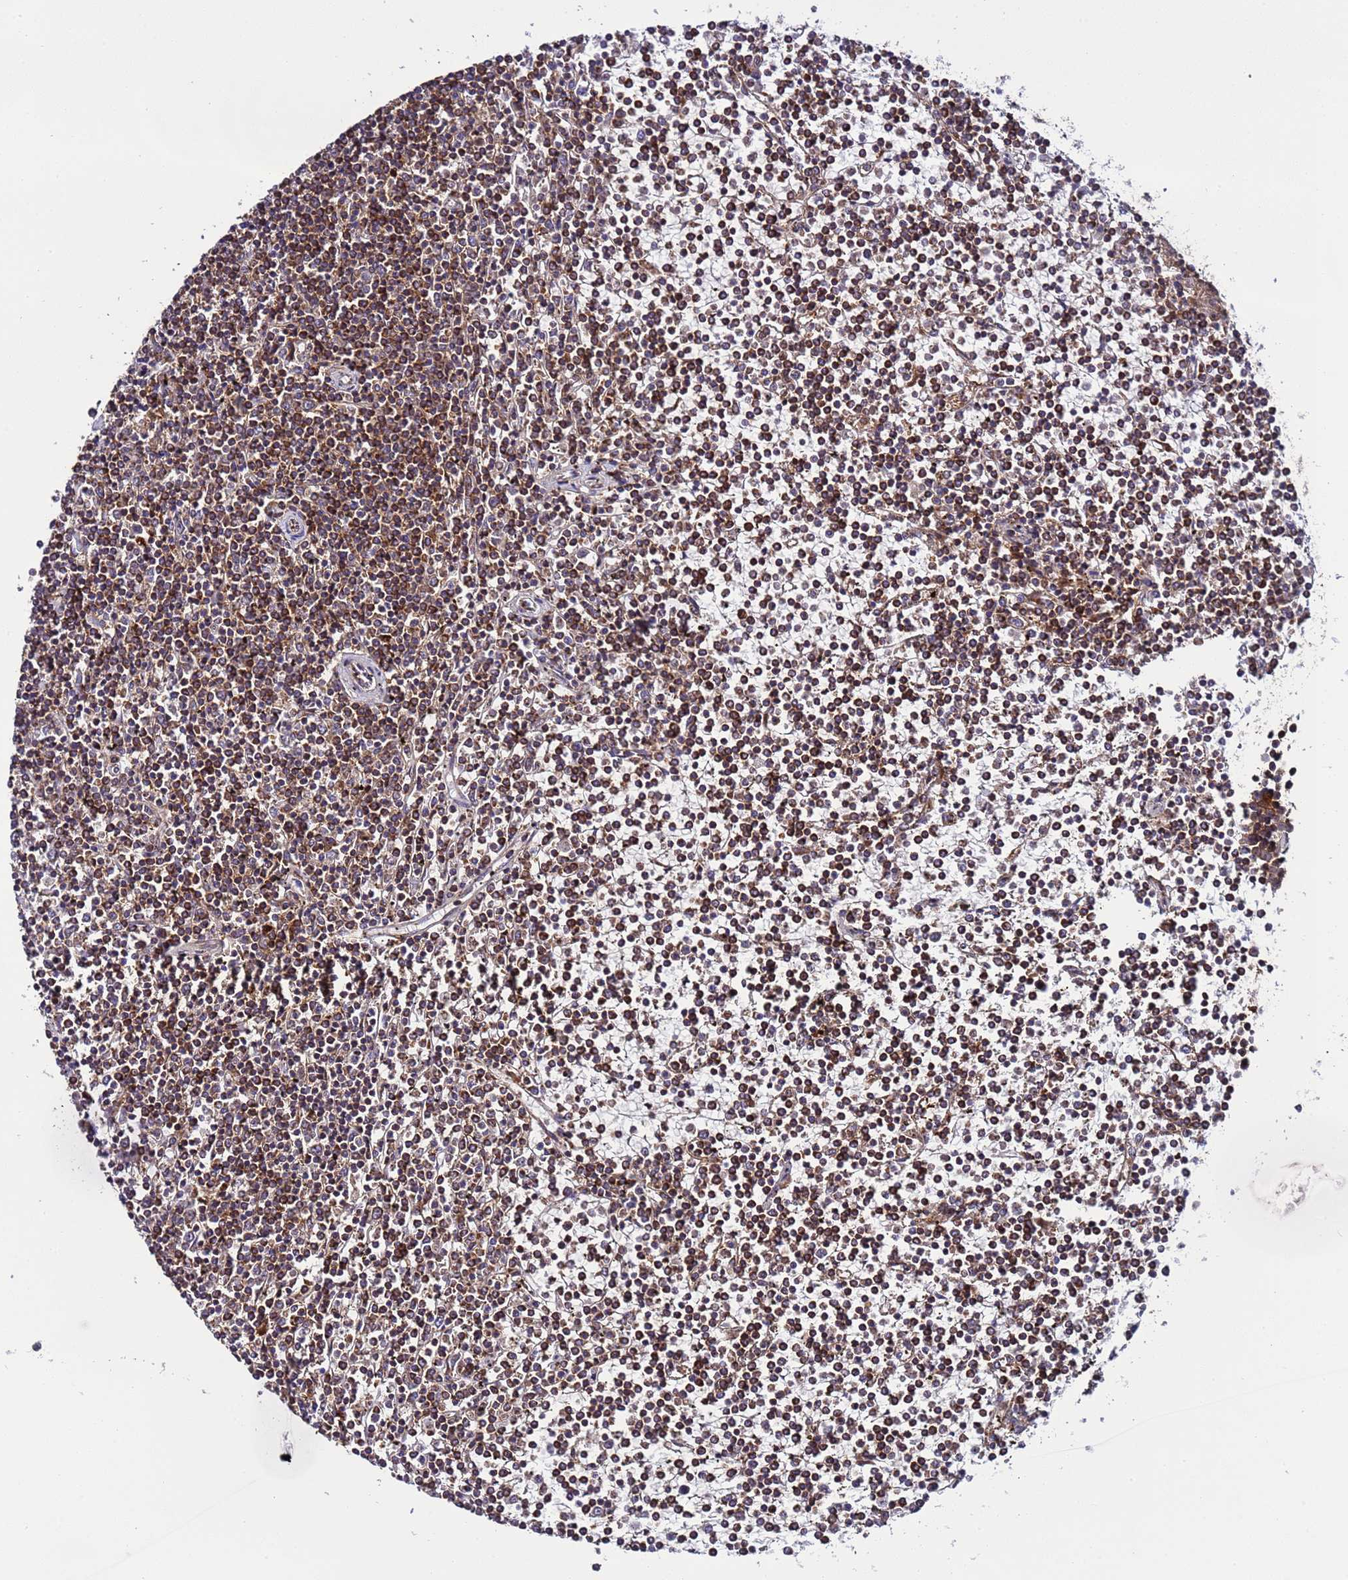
{"staining": {"intensity": "moderate", "quantity": ">75%", "location": "cytoplasmic/membranous"}, "tissue": "lymphoma", "cell_type": "Tumor cells", "image_type": "cancer", "snomed": [{"axis": "morphology", "description": "Malignant lymphoma, non-Hodgkin's type, Low grade"}, {"axis": "topography", "description": "Spleen"}], "caption": "Immunohistochemistry (IHC) micrograph of malignant lymphoma, non-Hodgkin's type (low-grade) stained for a protein (brown), which displays medium levels of moderate cytoplasmic/membranous positivity in approximately >75% of tumor cells.", "gene": "TMEM176B", "patient": {"sex": "female", "age": 19}}